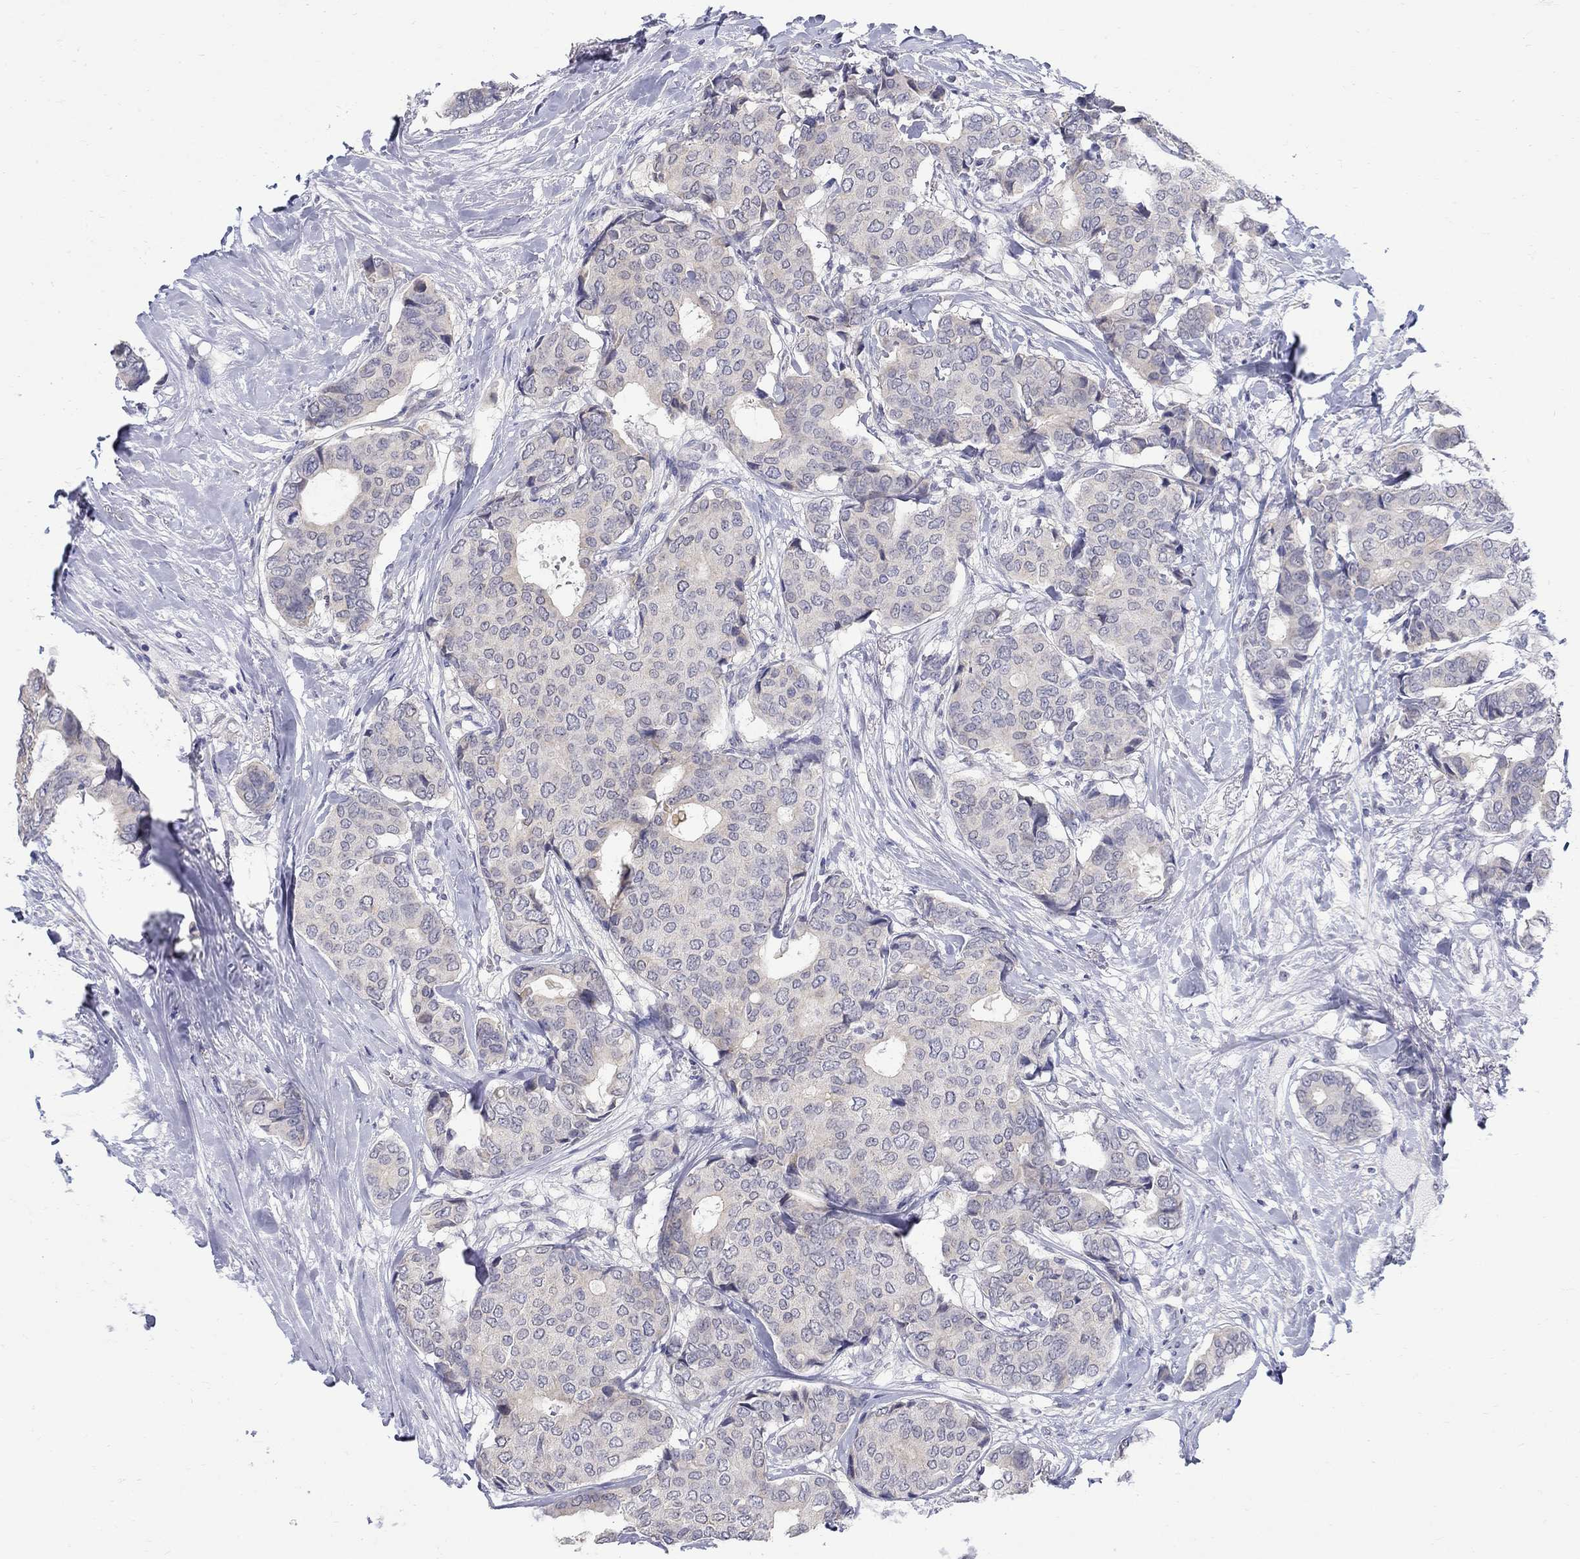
{"staining": {"intensity": "negative", "quantity": "none", "location": "none"}, "tissue": "breast cancer", "cell_type": "Tumor cells", "image_type": "cancer", "snomed": [{"axis": "morphology", "description": "Duct carcinoma"}, {"axis": "topography", "description": "Breast"}], "caption": "Tumor cells are negative for brown protein staining in breast cancer.", "gene": "ABCA4", "patient": {"sex": "female", "age": 75}}